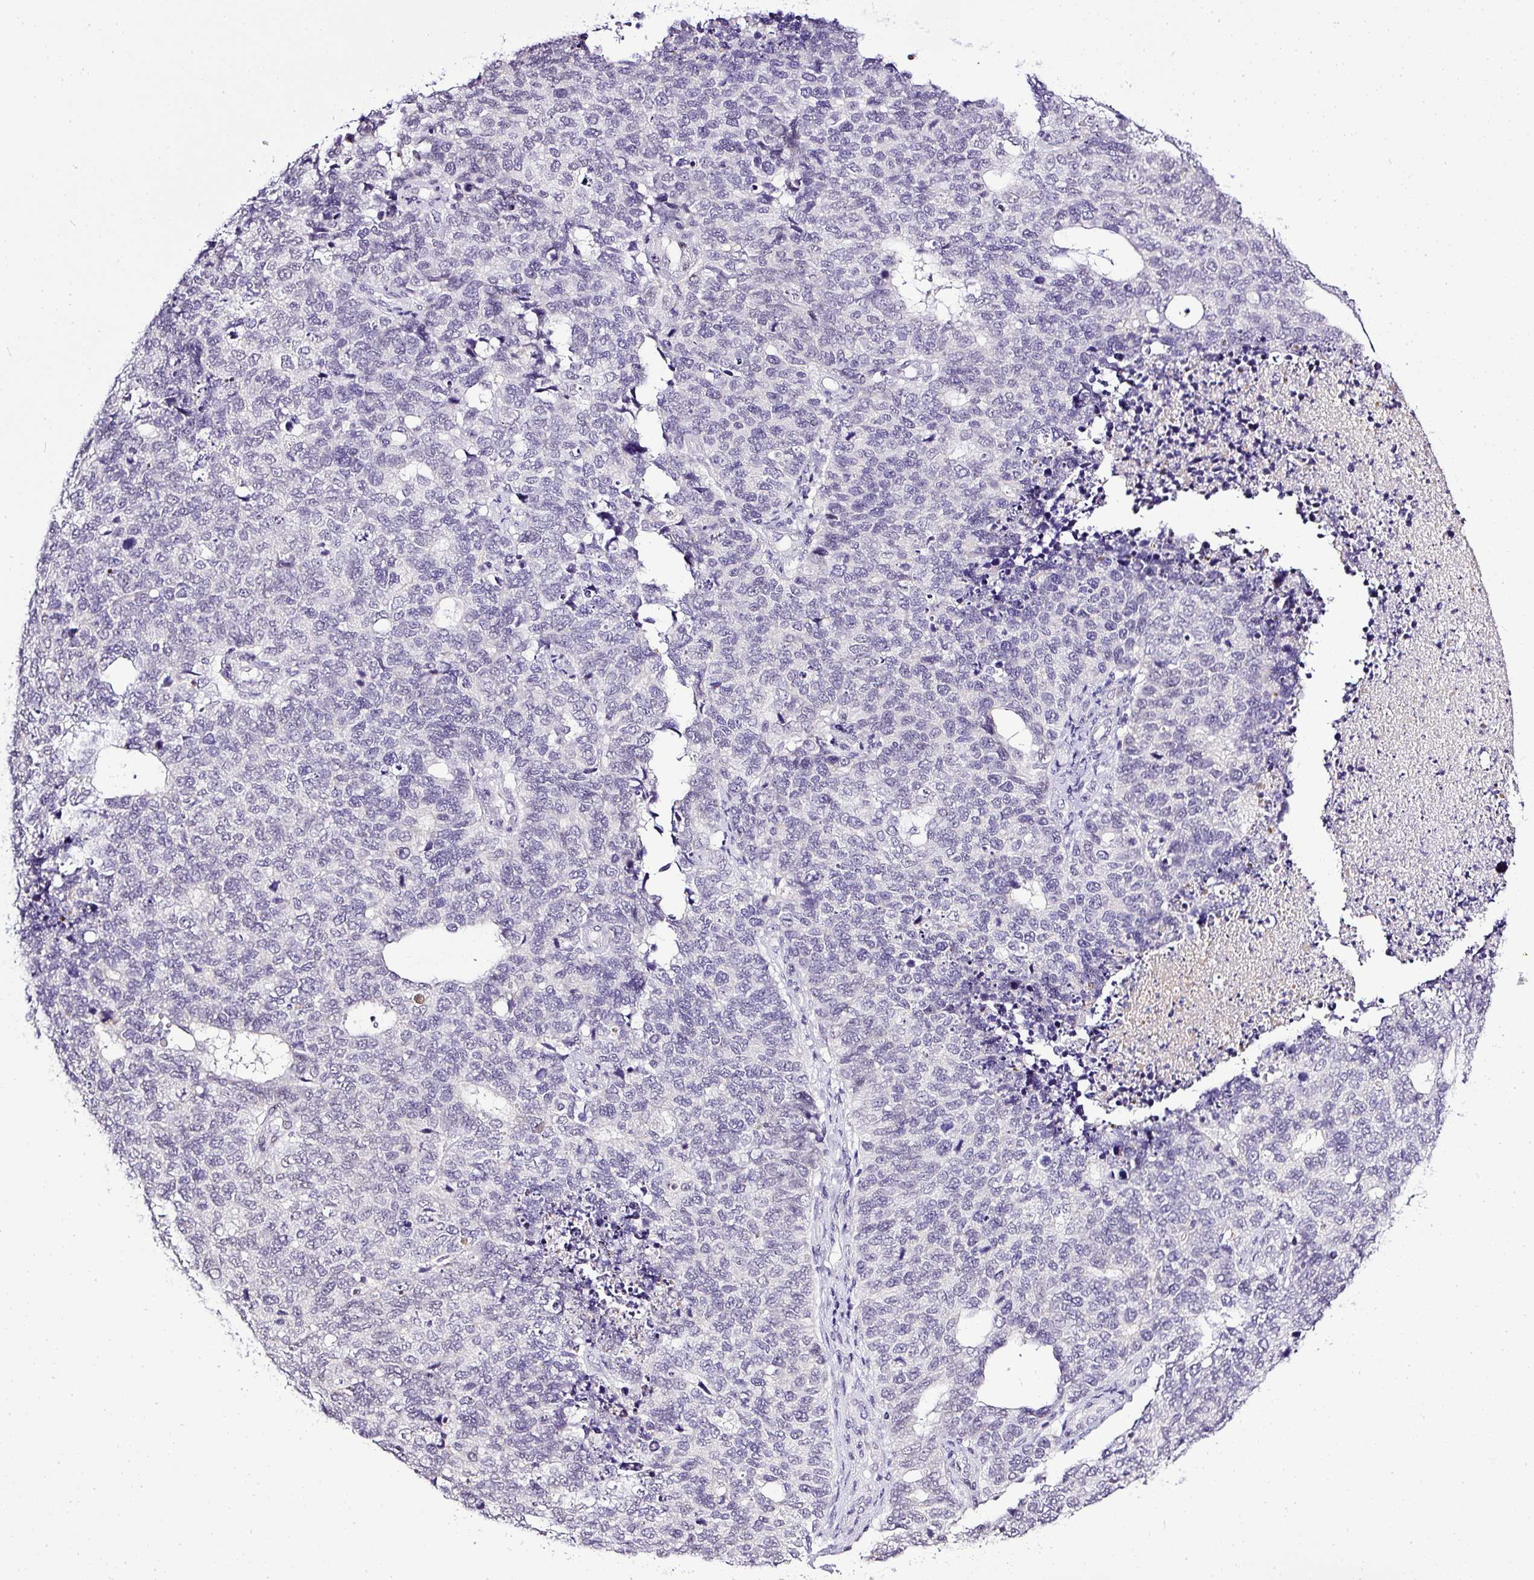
{"staining": {"intensity": "negative", "quantity": "none", "location": "none"}, "tissue": "cervical cancer", "cell_type": "Tumor cells", "image_type": "cancer", "snomed": [{"axis": "morphology", "description": "Squamous cell carcinoma, NOS"}, {"axis": "topography", "description": "Cervix"}], "caption": "Cervical squamous cell carcinoma was stained to show a protein in brown. There is no significant positivity in tumor cells.", "gene": "WNT10B", "patient": {"sex": "female", "age": 63}}